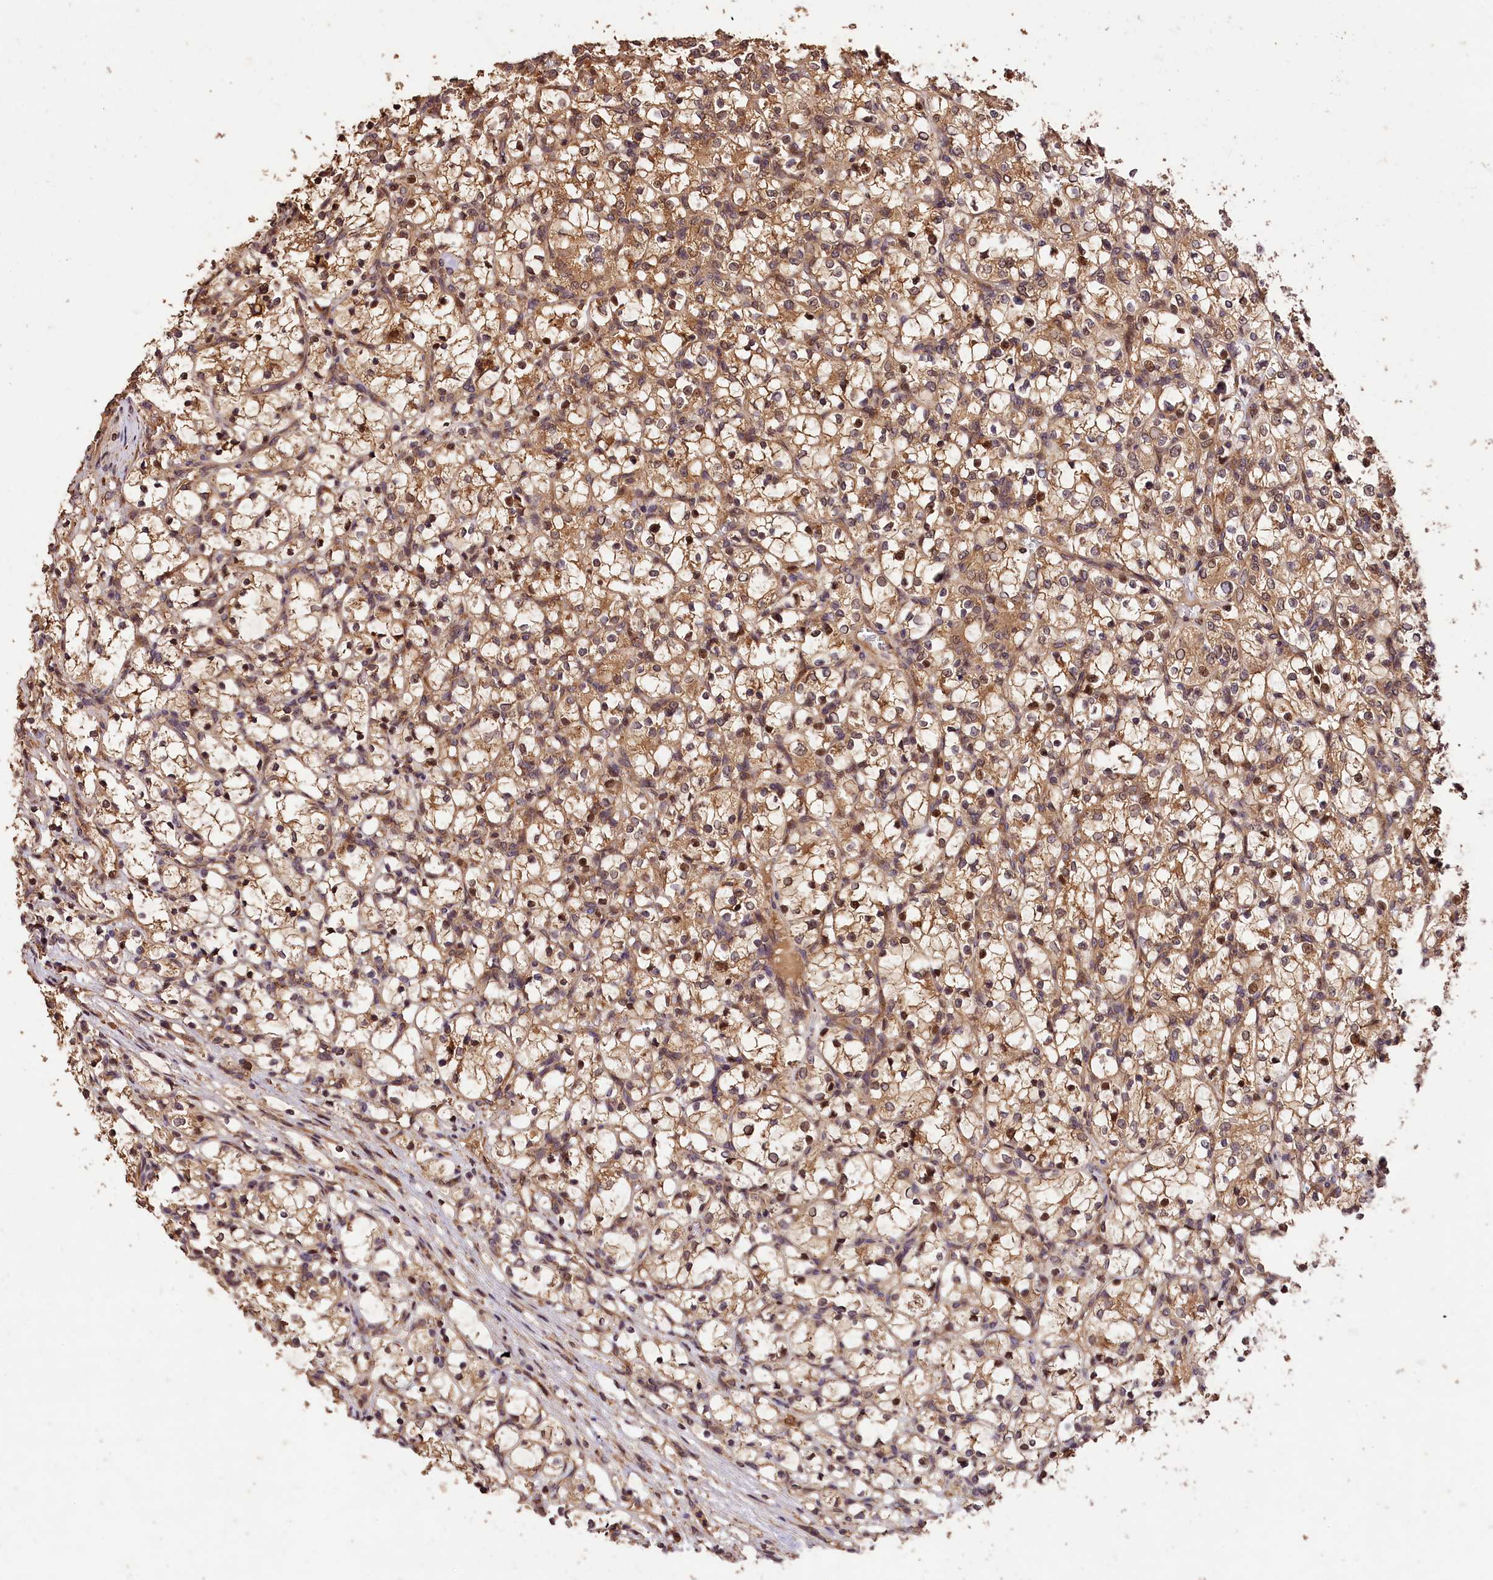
{"staining": {"intensity": "moderate", "quantity": "25%-75%", "location": "cytoplasmic/membranous,nuclear"}, "tissue": "renal cancer", "cell_type": "Tumor cells", "image_type": "cancer", "snomed": [{"axis": "morphology", "description": "Adenocarcinoma, NOS"}, {"axis": "topography", "description": "Kidney"}], "caption": "Renal cancer (adenocarcinoma) stained for a protein shows moderate cytoplasmic/membranous and nuclear positivity in tumor cells. Using DAB (3,3'-diaminobenzidine) (brown) and hematoxylin (blue) stains, captured at high magnification using brightfield microscopy.", "gene": "KPTN", "patient": {"sex": "female", "age": 69}}